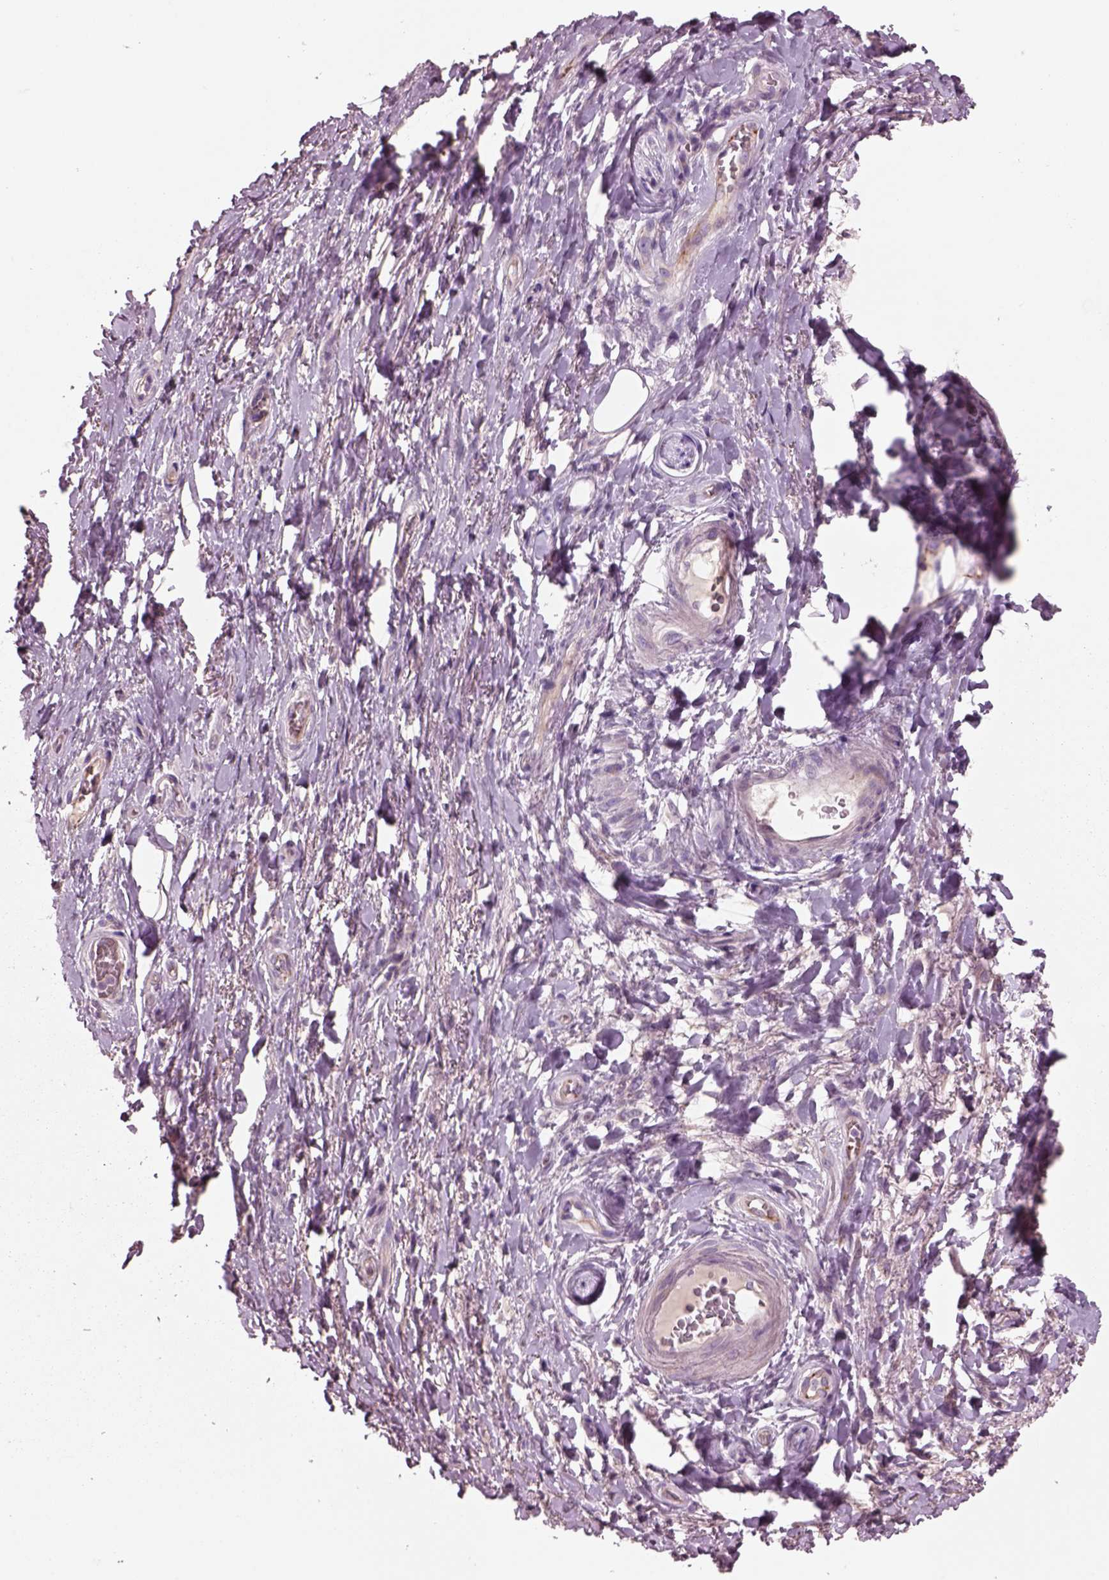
{"staining": {"intensity": "negative", "quantity": "none", "location": "none"}, "tissue": "adipose tissue", "cell_type": "Adipocytes", "image_type": "normal", "snomed": [{"axis": "morphology", "description": "Normal tissue, NOS"}, {"axis": "topography", "description": "Anal"}, {"axis": "topography", "description": "Peripheral nerve tissue"}], "caption": "IHC histopathology image of benign adipose tissue stained for a protein (brown), which exhibits no positivity in adipocytes.", "gene": "PLPP7", "patient": {"sex": "male", "age": 53}}